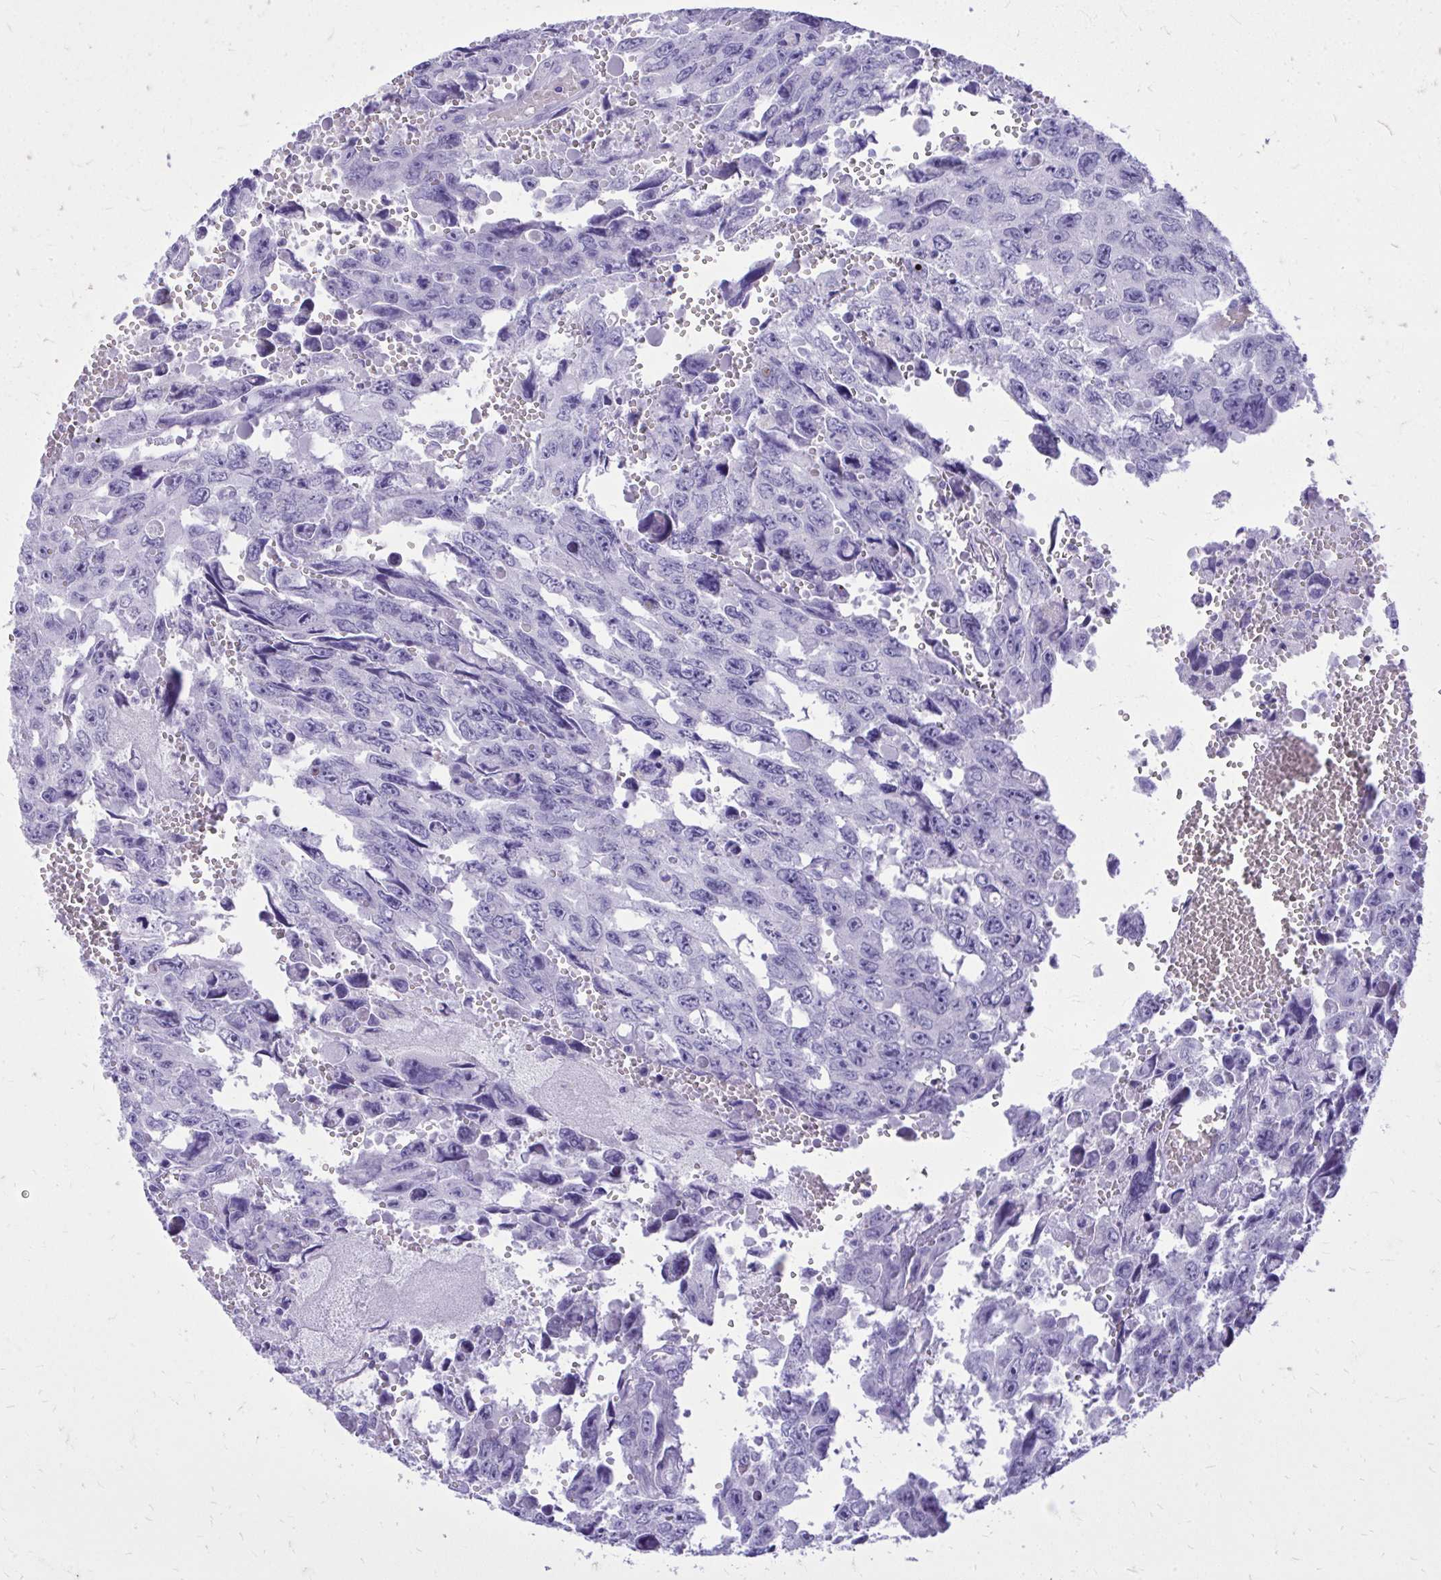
{"staining": {"intensity": "negative", "quantity": "none", "location": "none"}, "tissue": "testis cancer", "cell_type": "Tumor cells", "image_type": "cancer", "snomed": [{"axis": "morphology", "description": "Seminoma, NOS"}, {"axis": "topography", "description": "Testis"}], "caption": "The histopathology image exhibits no significant expression in tumor cells of seminoma (testis).", "gene": "BCL6B", "patient": {"sex": "male", "age": 26}}